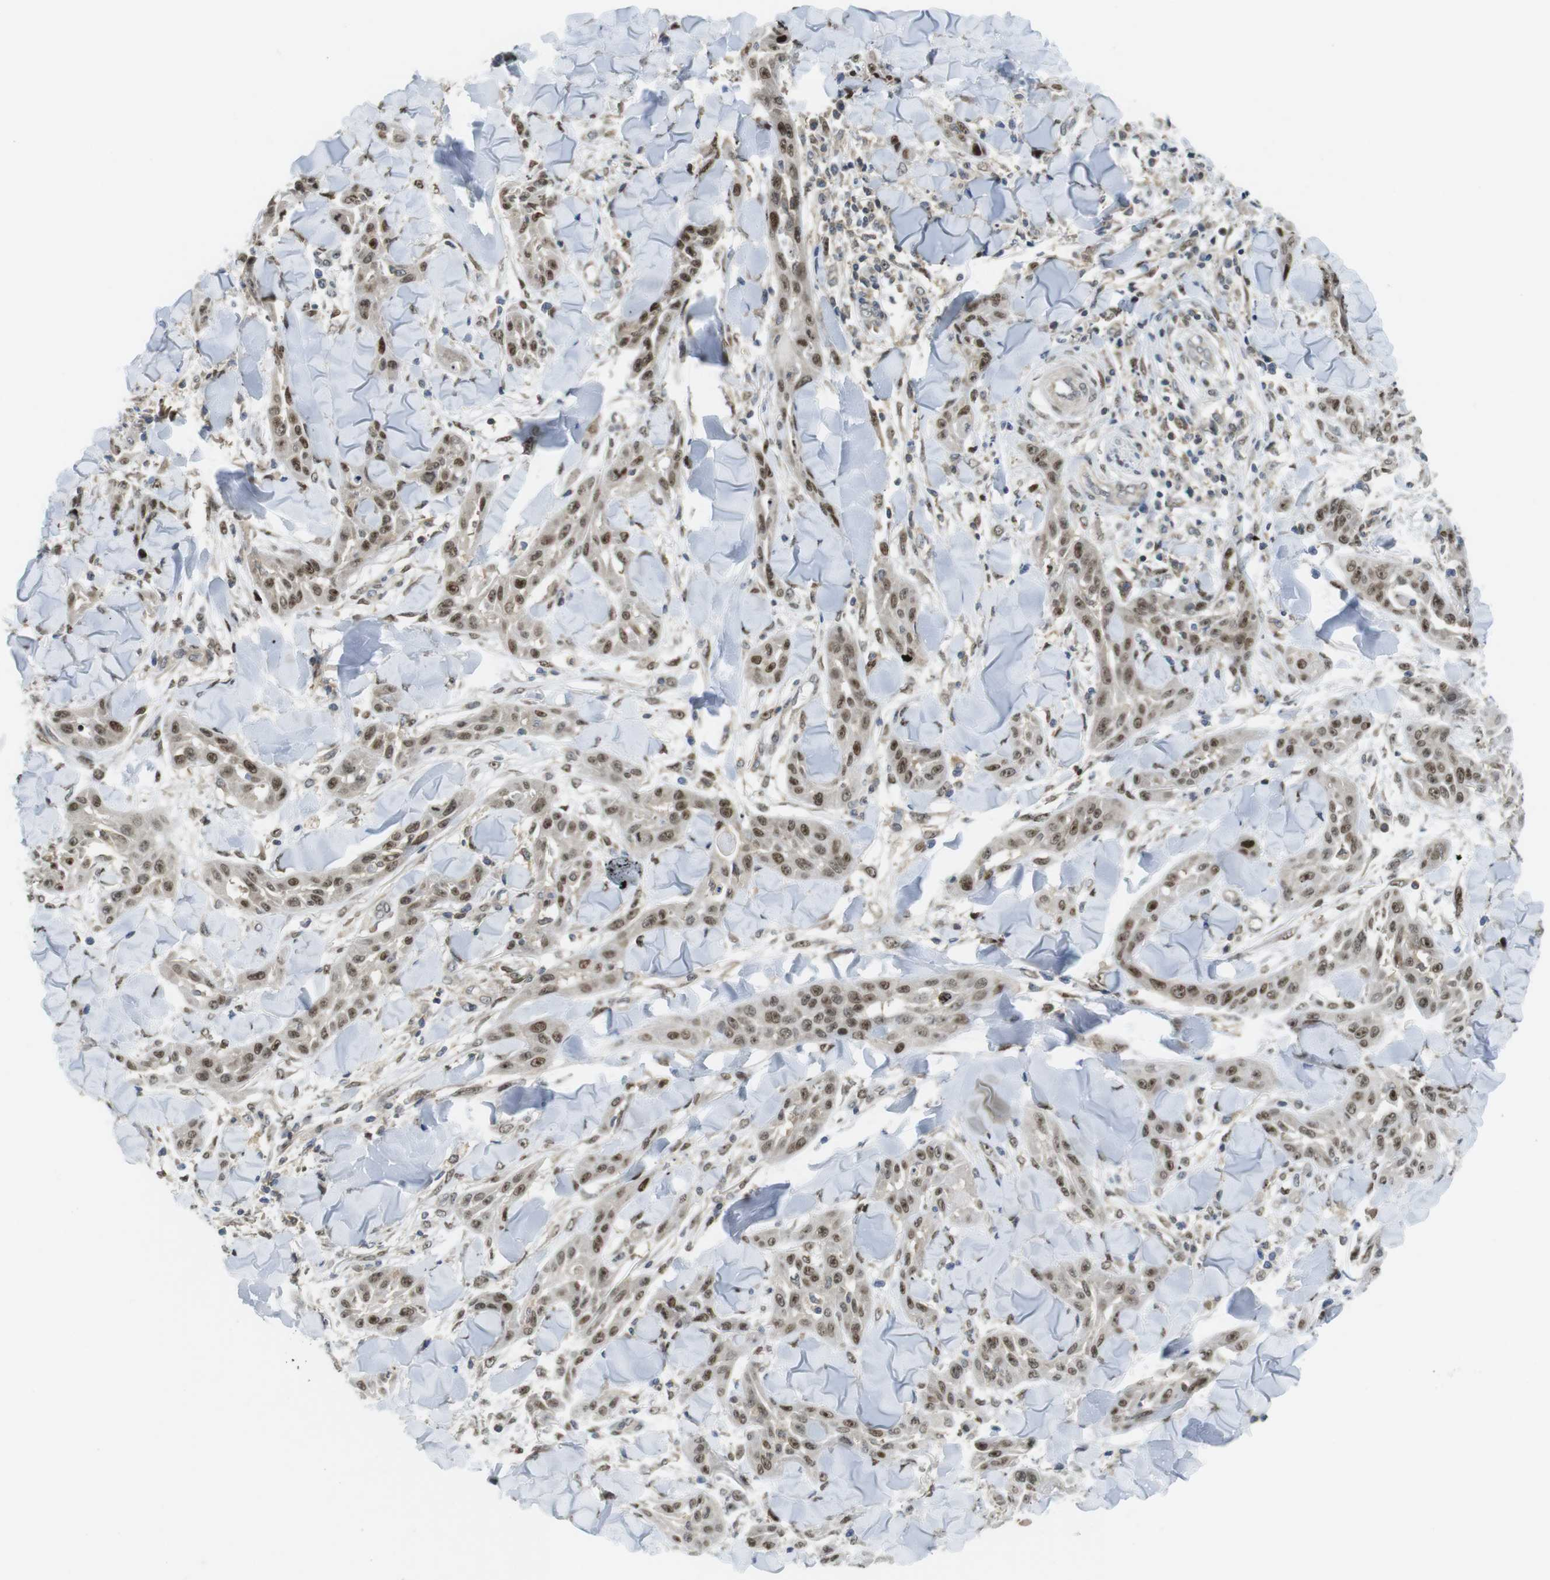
{"staining": {"intensity": "moderate", "quantity": ">75%", "location": "nuclear"}, "tissue": "skin cancer", "cell_type": "Tumor cells", "image_type": "cancer", "snomed": [{"axis": "morphology", "description": "Squamous cell carcinoma, NOS"}, {"axis": "topography", "description": "Skin"}], "caption": "High-magnification brightfield microscopy of skin squamous cell carcinoma stained with DAB (3,3'-diaminobenzidine) (brown) and counterstained with hematoxylin (blue). tumor cells exhibit moderate nuclear expression is identified in about>75% of cells.", "gene": "RCC1", "patient": {"sex": "male", "age": 24}}